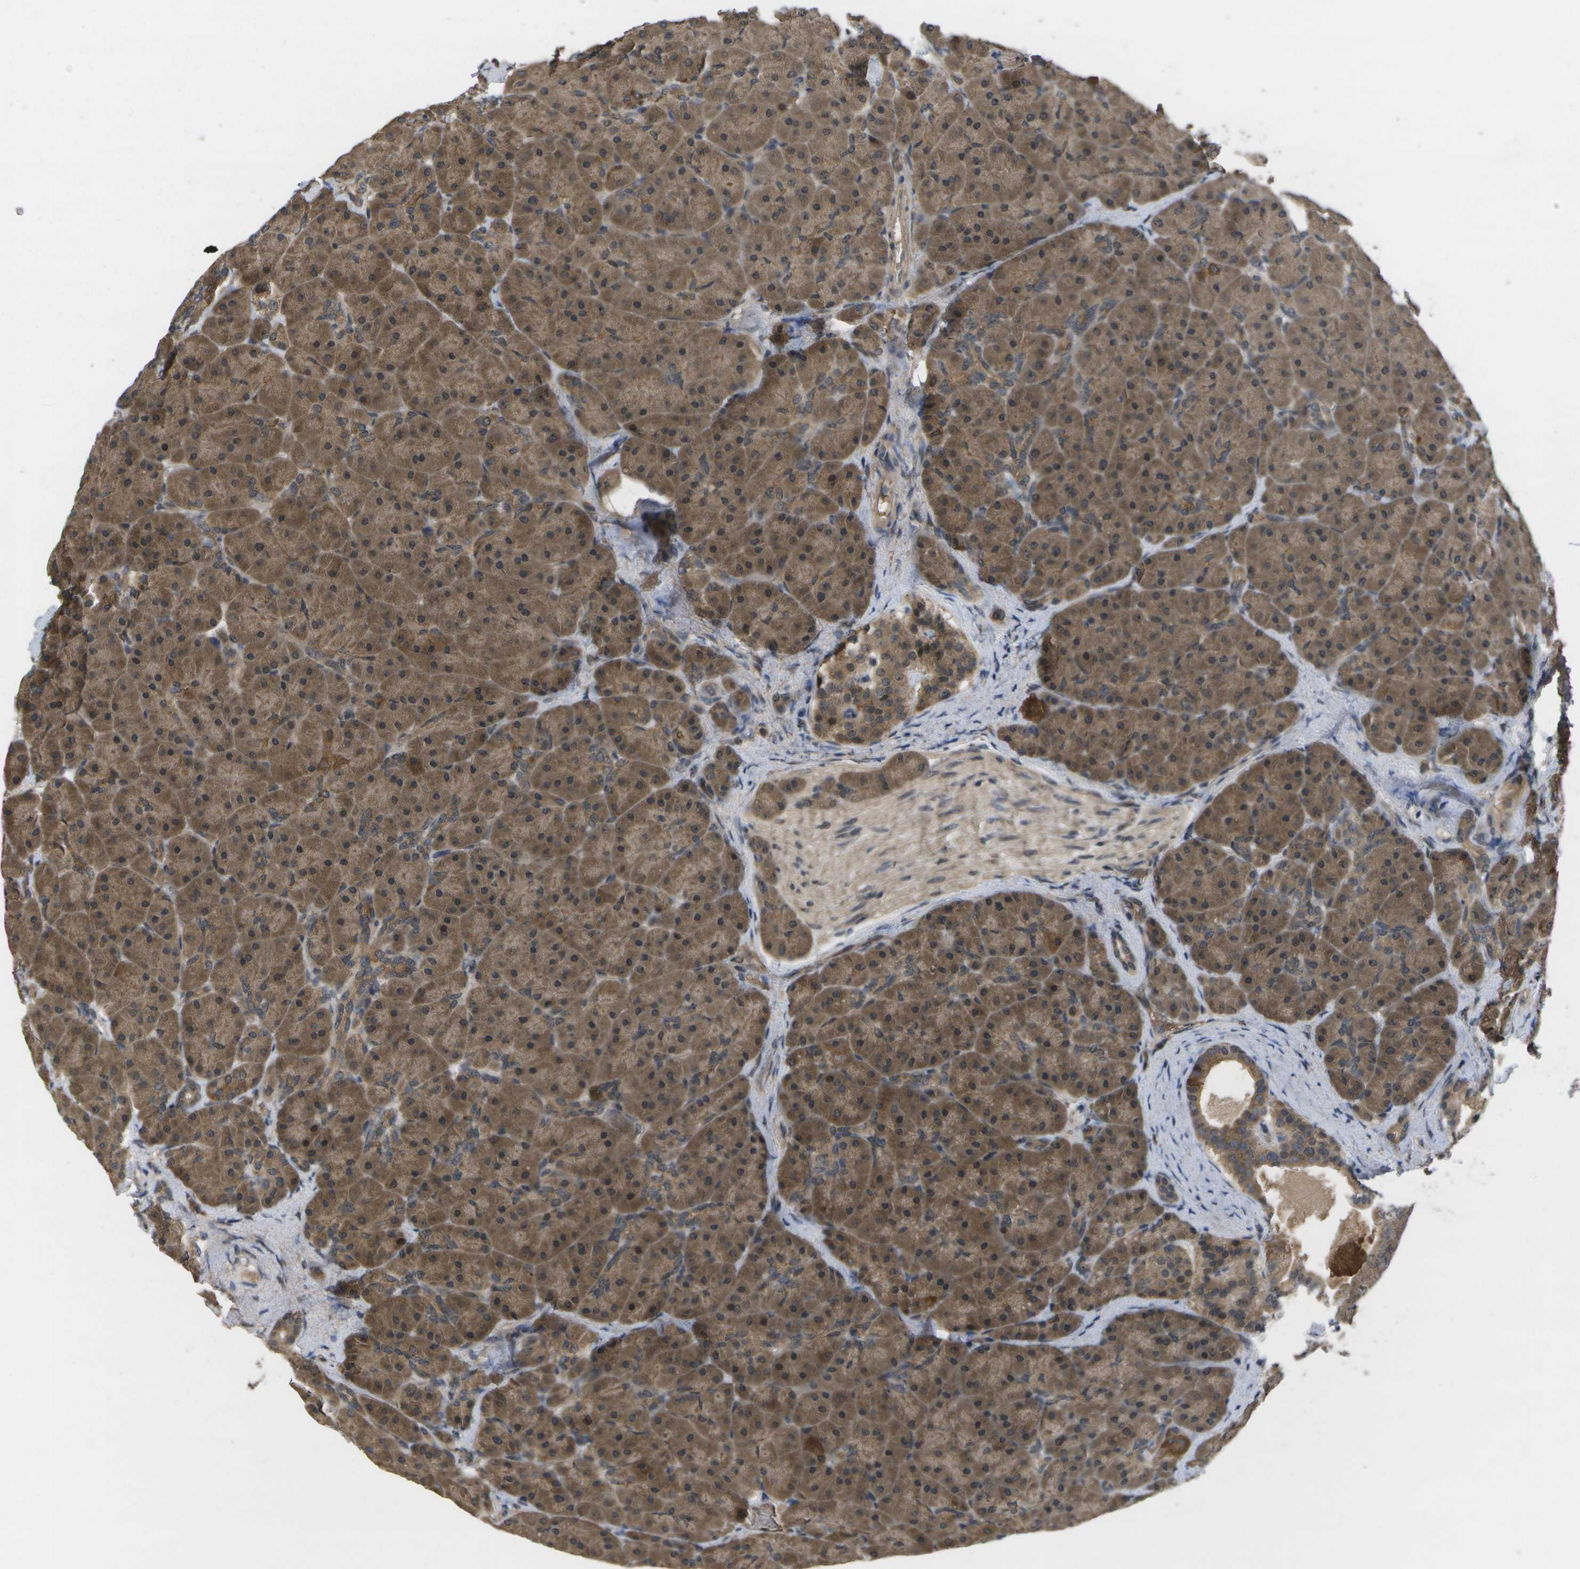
{"staining": {"intensity": "moderate", "quantity": ">75%", "location": "cytoplasmic/membranous,nuclear"}, "tissue": "pancreas", "cell_type": "Exocrine glandular cells", "image_type": "normal", "snomed": [{"axis": "morphology", "description": "Normal tissue, NOS"}, {"axis": "topography", "description": "Pancreas"}], "caption": "Unremarkable pancreas reveals moderate cytoplasmic/membranous,nuclear positivity in approximately >75% of exocrine glandular cells, visualized by immunohistochemistry. The staining was performed using DAB (3,3'-diaminobenzidine), with brown indicating positive protein expression. Nuclei are stained blue with hematoxylin.", "gene": "ALAS1", "patient": {"sex": "male", "age": 66}}